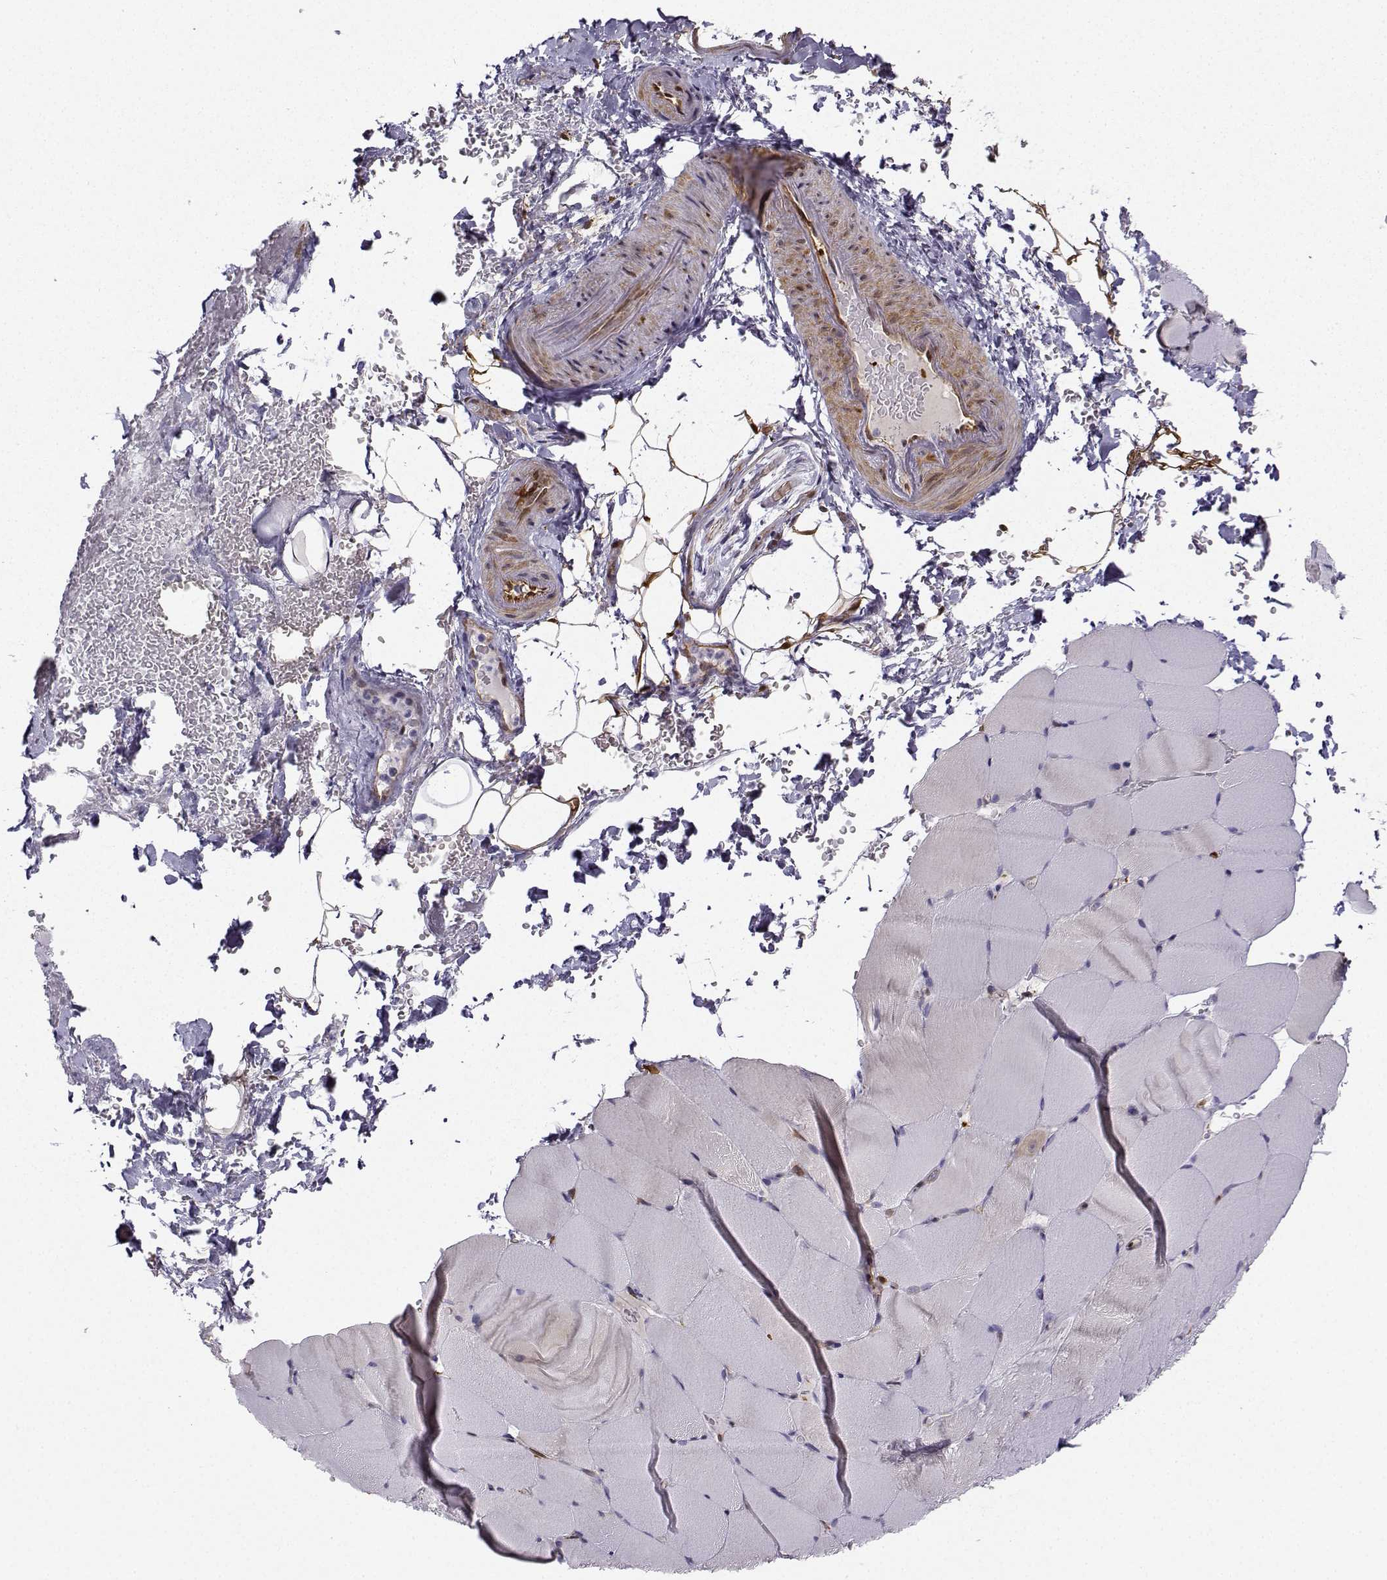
{"staining": {"intensity": "negative", "quantity": "none", "location": "none"}, "tissue": "skeletal muscle", "cell_type": "Myocytes", "image_type": "normal", "snomed": [{"axis": "morphology", "description": "Normal tissue, NOS"}, {"axis": "topography", "description": "Skeletal muscle"}], "caption": "Image shows no protein expression in myocytes of unremarkable skeletal muscle.", "gene": "NQO1", "patient": {"sex": "female", "age": 37}}